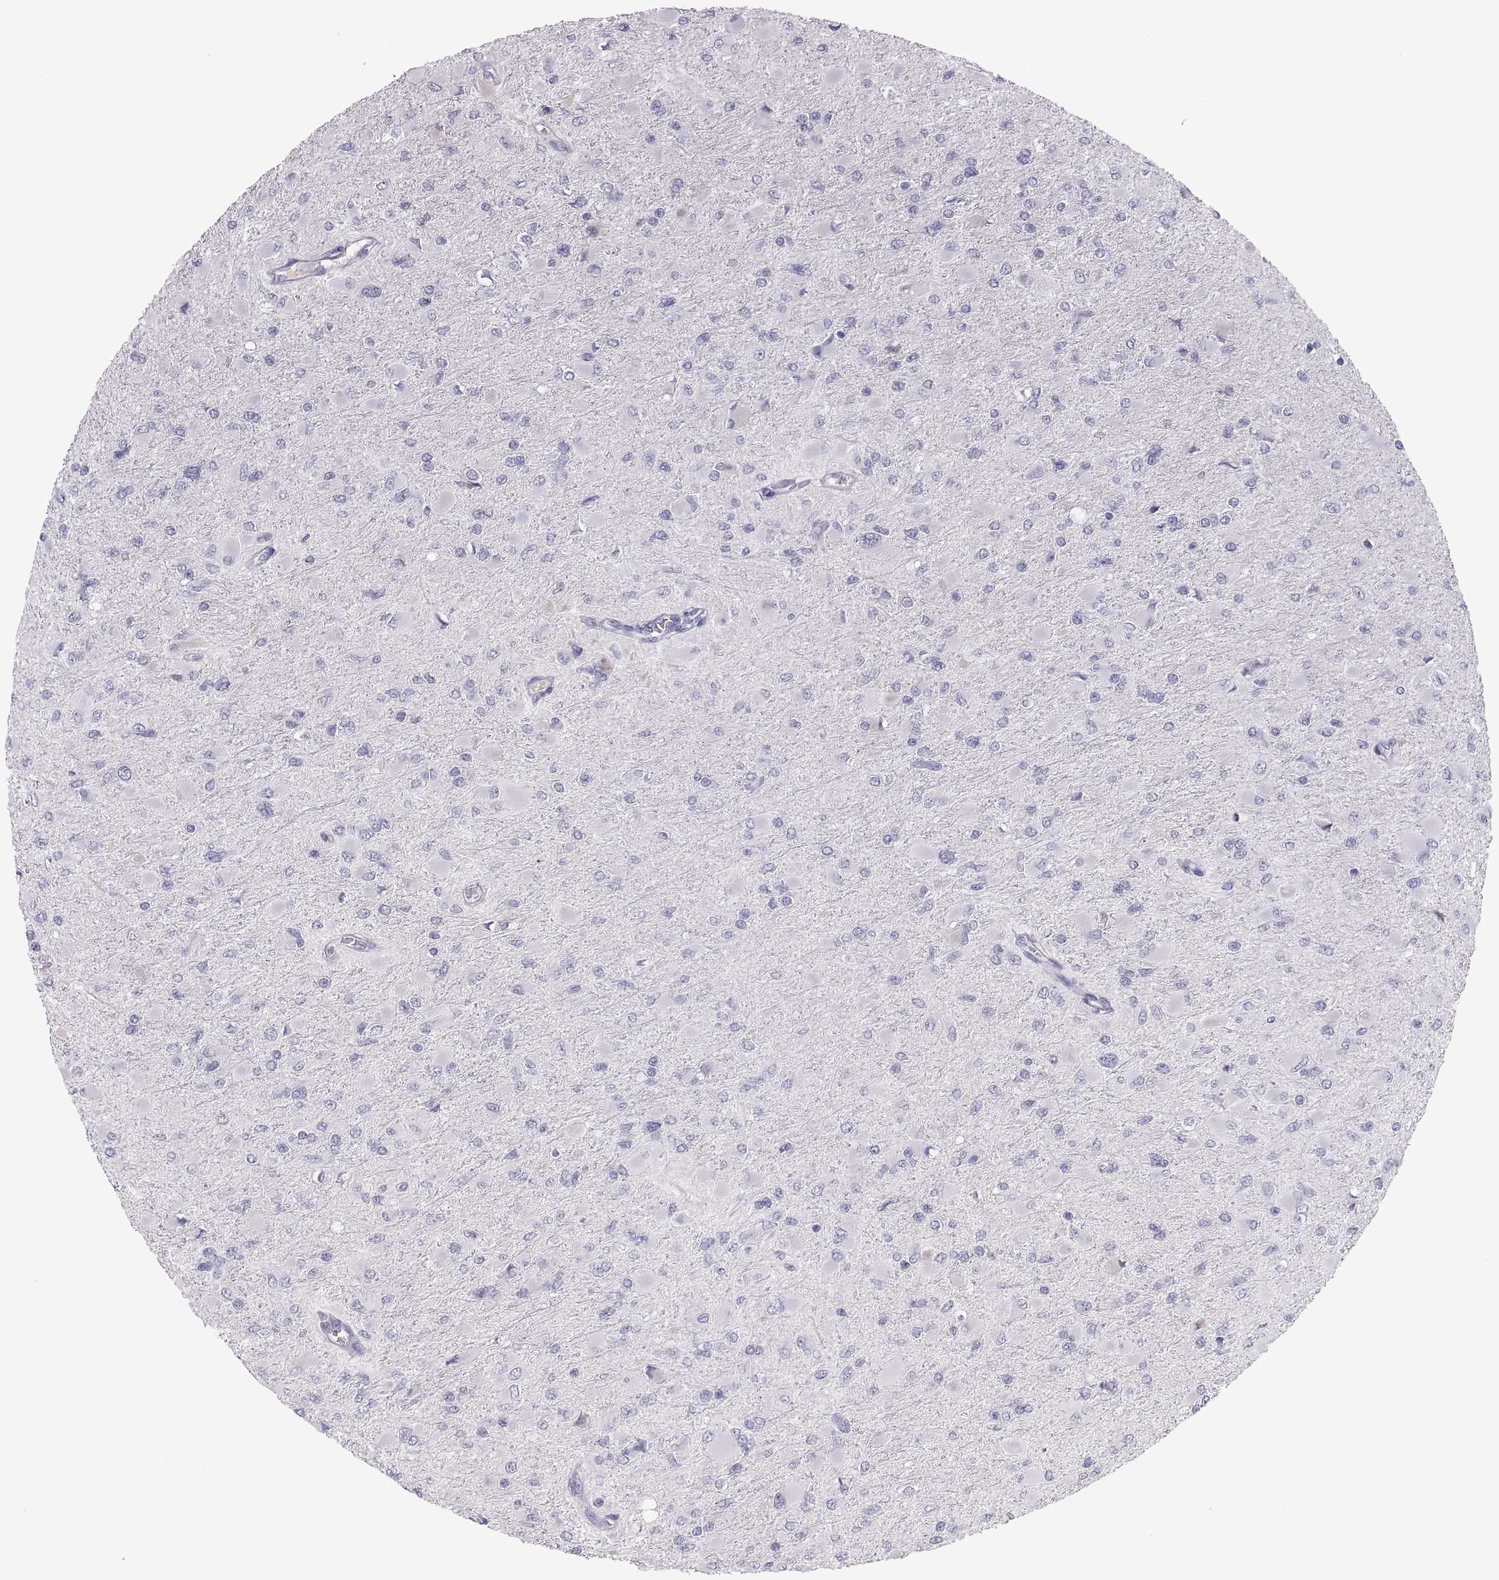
{"staining": {"intensity": "negative", "quantity": "none", "location": "none"}, "tissue": "glioma", "cell_type": "Tumor cells", "image_type": "cancer", "snomed": [{"axis": "morphology", "description": "Glioma, malignant, High grade"}, {"axis": "topography", "description": "Cerebral cortex"}], "caption": "The histopathology image shows no significant positivity in tumor cells of glioma.", "gene": "MAGEB2", "patient": {"sex": "female", "age": 36}}